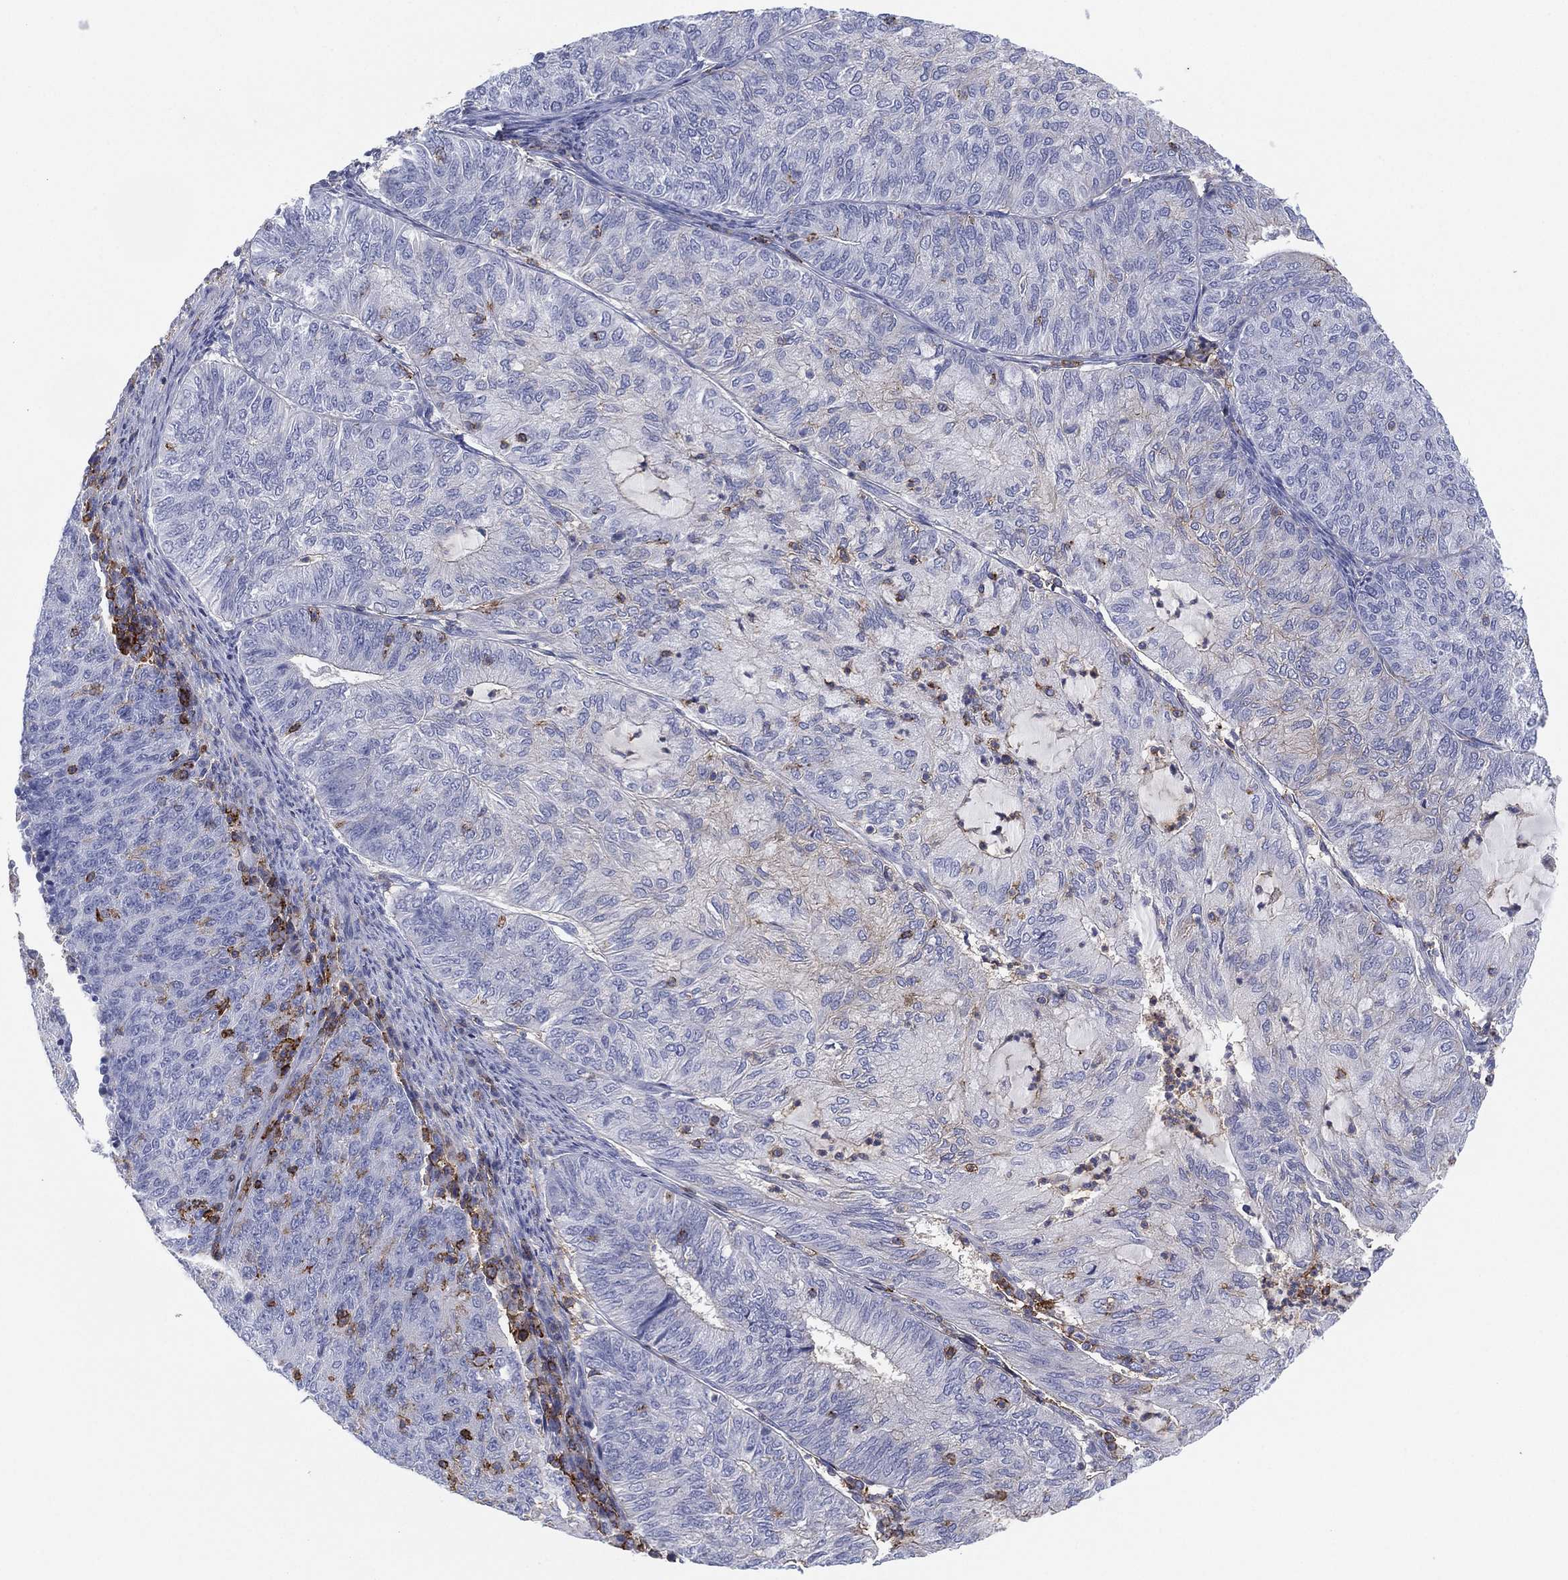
{"staining": {"intensity": "weak", "quantity": "<25%", "location": "cytoplasmic/membranous"}, "tissue": "endometrial cancer", "cell_type": "Tumor cells", "image_type": "cancer", "snomed": [{"axis": "morphology", "description": "Adenocarcinoma, NOS"}, {"axis": "topography", "description": "Endometrium"}], "caption": "Tumor cells are negative for protein expression in human adenocarcinoma (endometrial).", "gene": "SELPLG", "patient": {"sex": "female", "age": 82}}